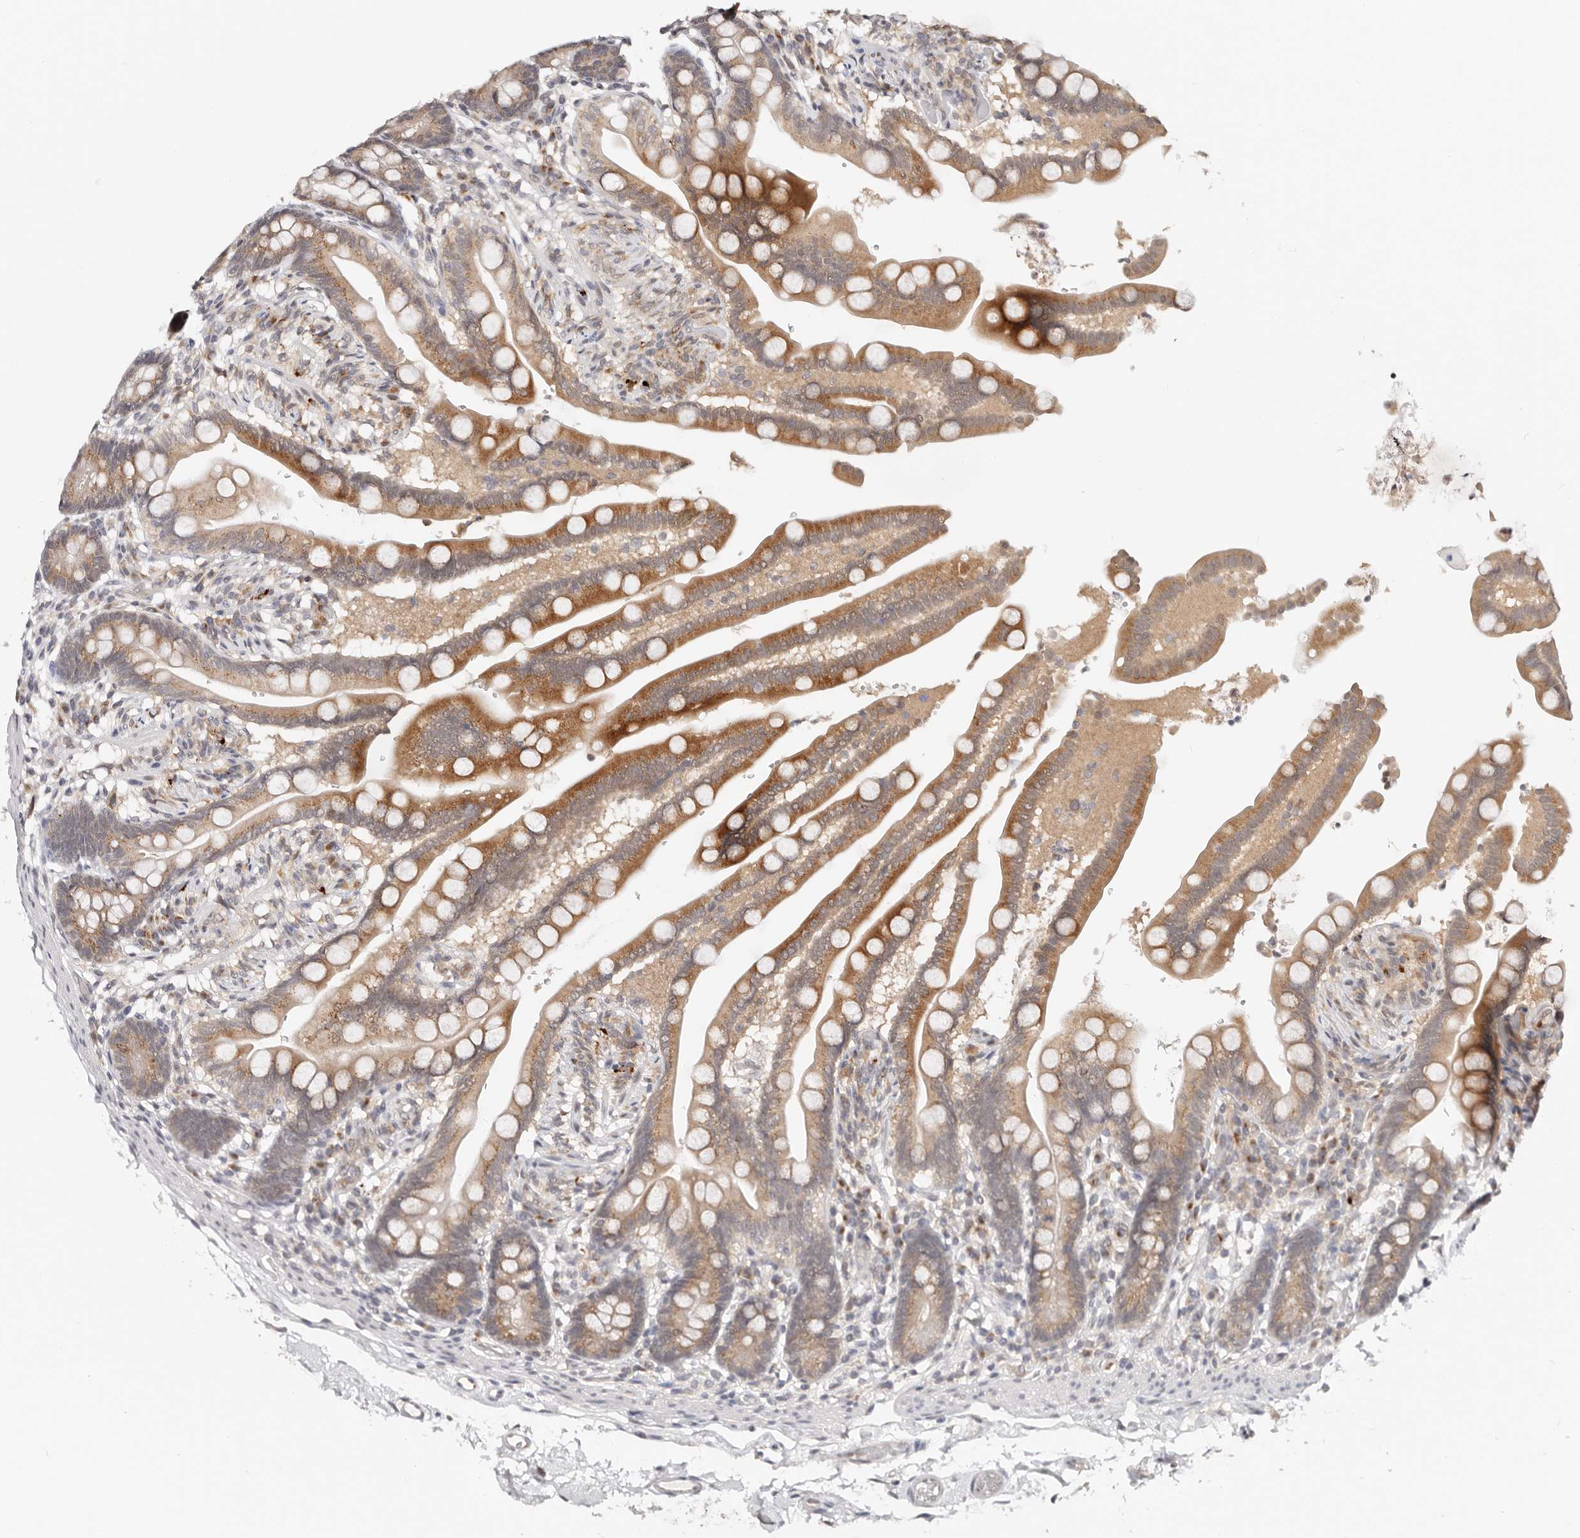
{"staining": {"intensity": "negative", "quantity": "none", "location": "none"}, "tissue": "colon", "cell_type": "Endothelial cells", "image_type": "normal", "snomed": [{"axis": "morphology", "description": "Normal tissue, NOS"}, {"axis": "topography", "description": "Smooth muscle"}, {"axis": "topography", "description": "Colon"}], "caption": "A high-resolution image shows immunohistochemistry (IHC) staining of unremarkable colon, which demonstrates no significant positivity in endothelial cells.", "gene": "VIPAS39", "patient": {"sex": "male", "age": 73}}